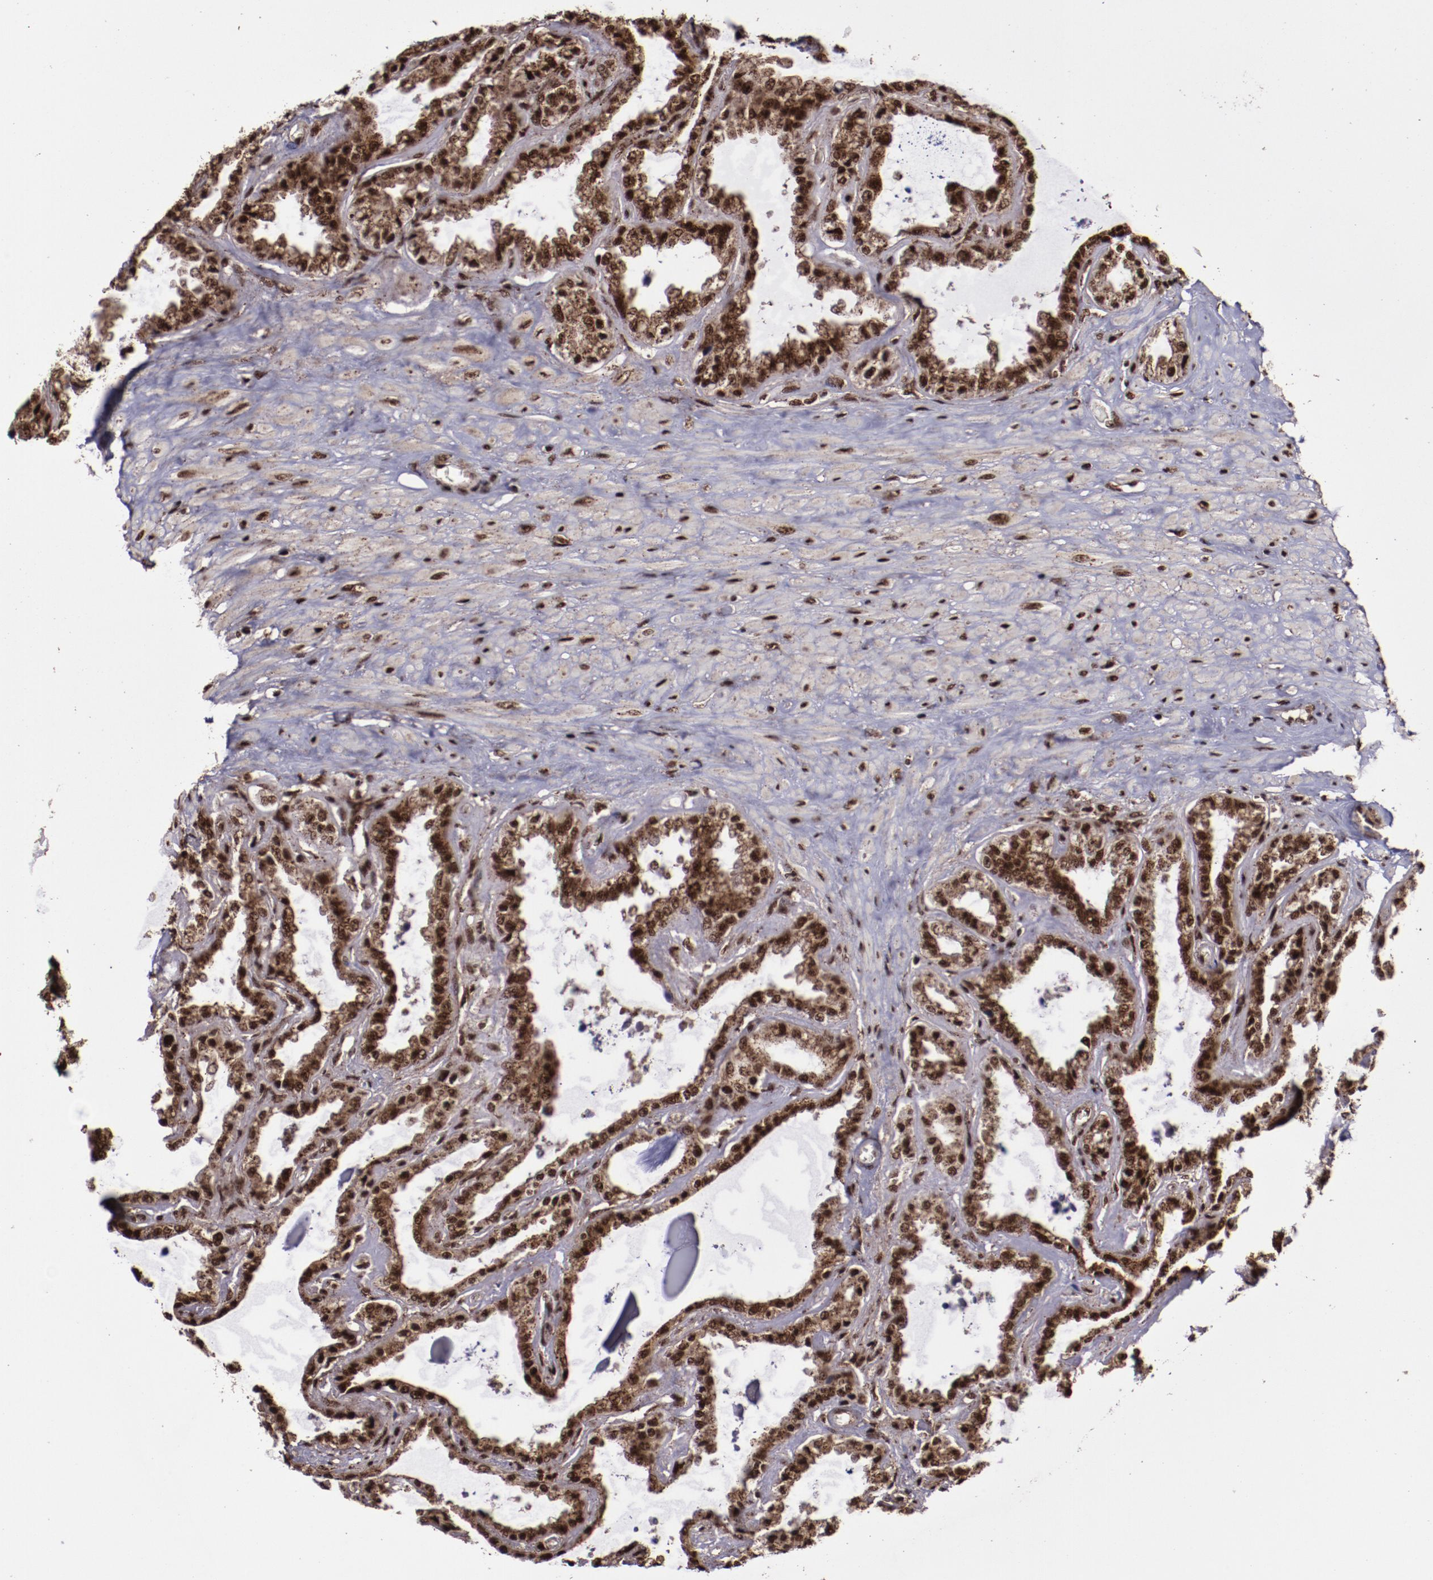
{"staining": {"intensity": "strong", "quantity": ">75%", "location": "cytoplasmic/membranous,nuclear"}, "tissue": "seminal vesicle", "cell_type": "Glandular cells", "image_type": "normal", "snomed": [{"axis": "morphology", "description": "Normal tissue, NOS"}, {"axis": "morphology", "description": "Inflammation, NOS"}, {"axis": "topography", "description": "Urinary bladder"}, {"axis": "topography", "description": "Prostate"}, {"axis": "topography", "description": "Seminal veicle"}], "caption": "Immunohistochemistry (DAB) staining of normal human seminal vesicle shows strong cytoplasmic/membranous,nuclear protein positivity in approximately >75% of glandular cells.", "gene": "SNW1", "patient": {"sex": "male", "age": 82}}